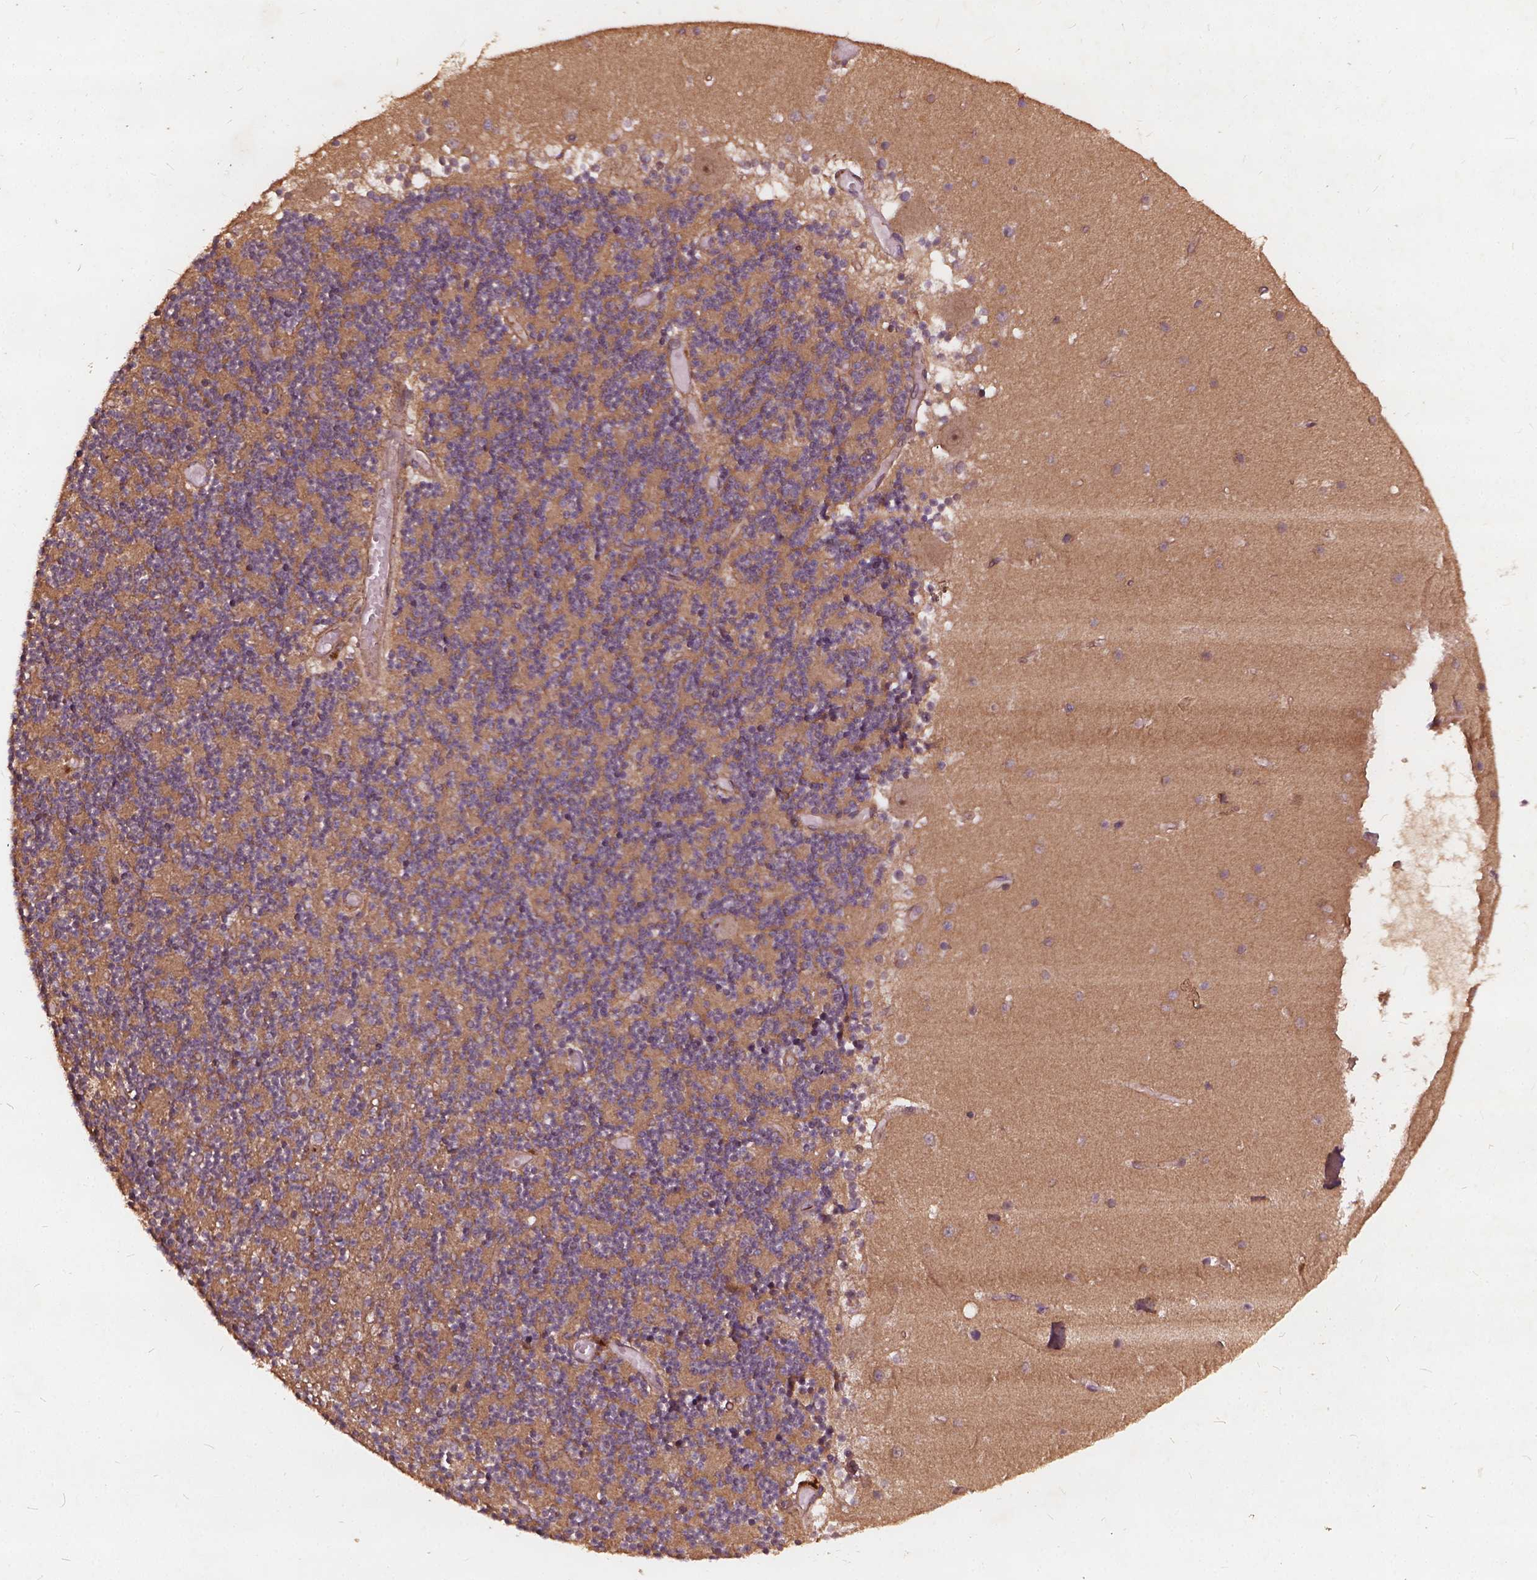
{"staining": {"intensity": "negative", "quantity": "none", "location": "none"}, "tissue": "cerebellum", "cell_type": "Cells in granular layer", "image_type": "normal", "snomed": [{"axis": "morphology", "description": "Normal tissue, NOS"}, {"axis": "topography", "description": "Cerebellum"}], "caption": "Immunohistochemistry photomicrograph of benign cerebellum: human cerebellum stained with DAB (3,3'-diaminobenzidine) reveals no significant protein positivity in cells in granular layer.", "gene": "UBXN2A", "patient": {"sex": "female", "age": 28}}